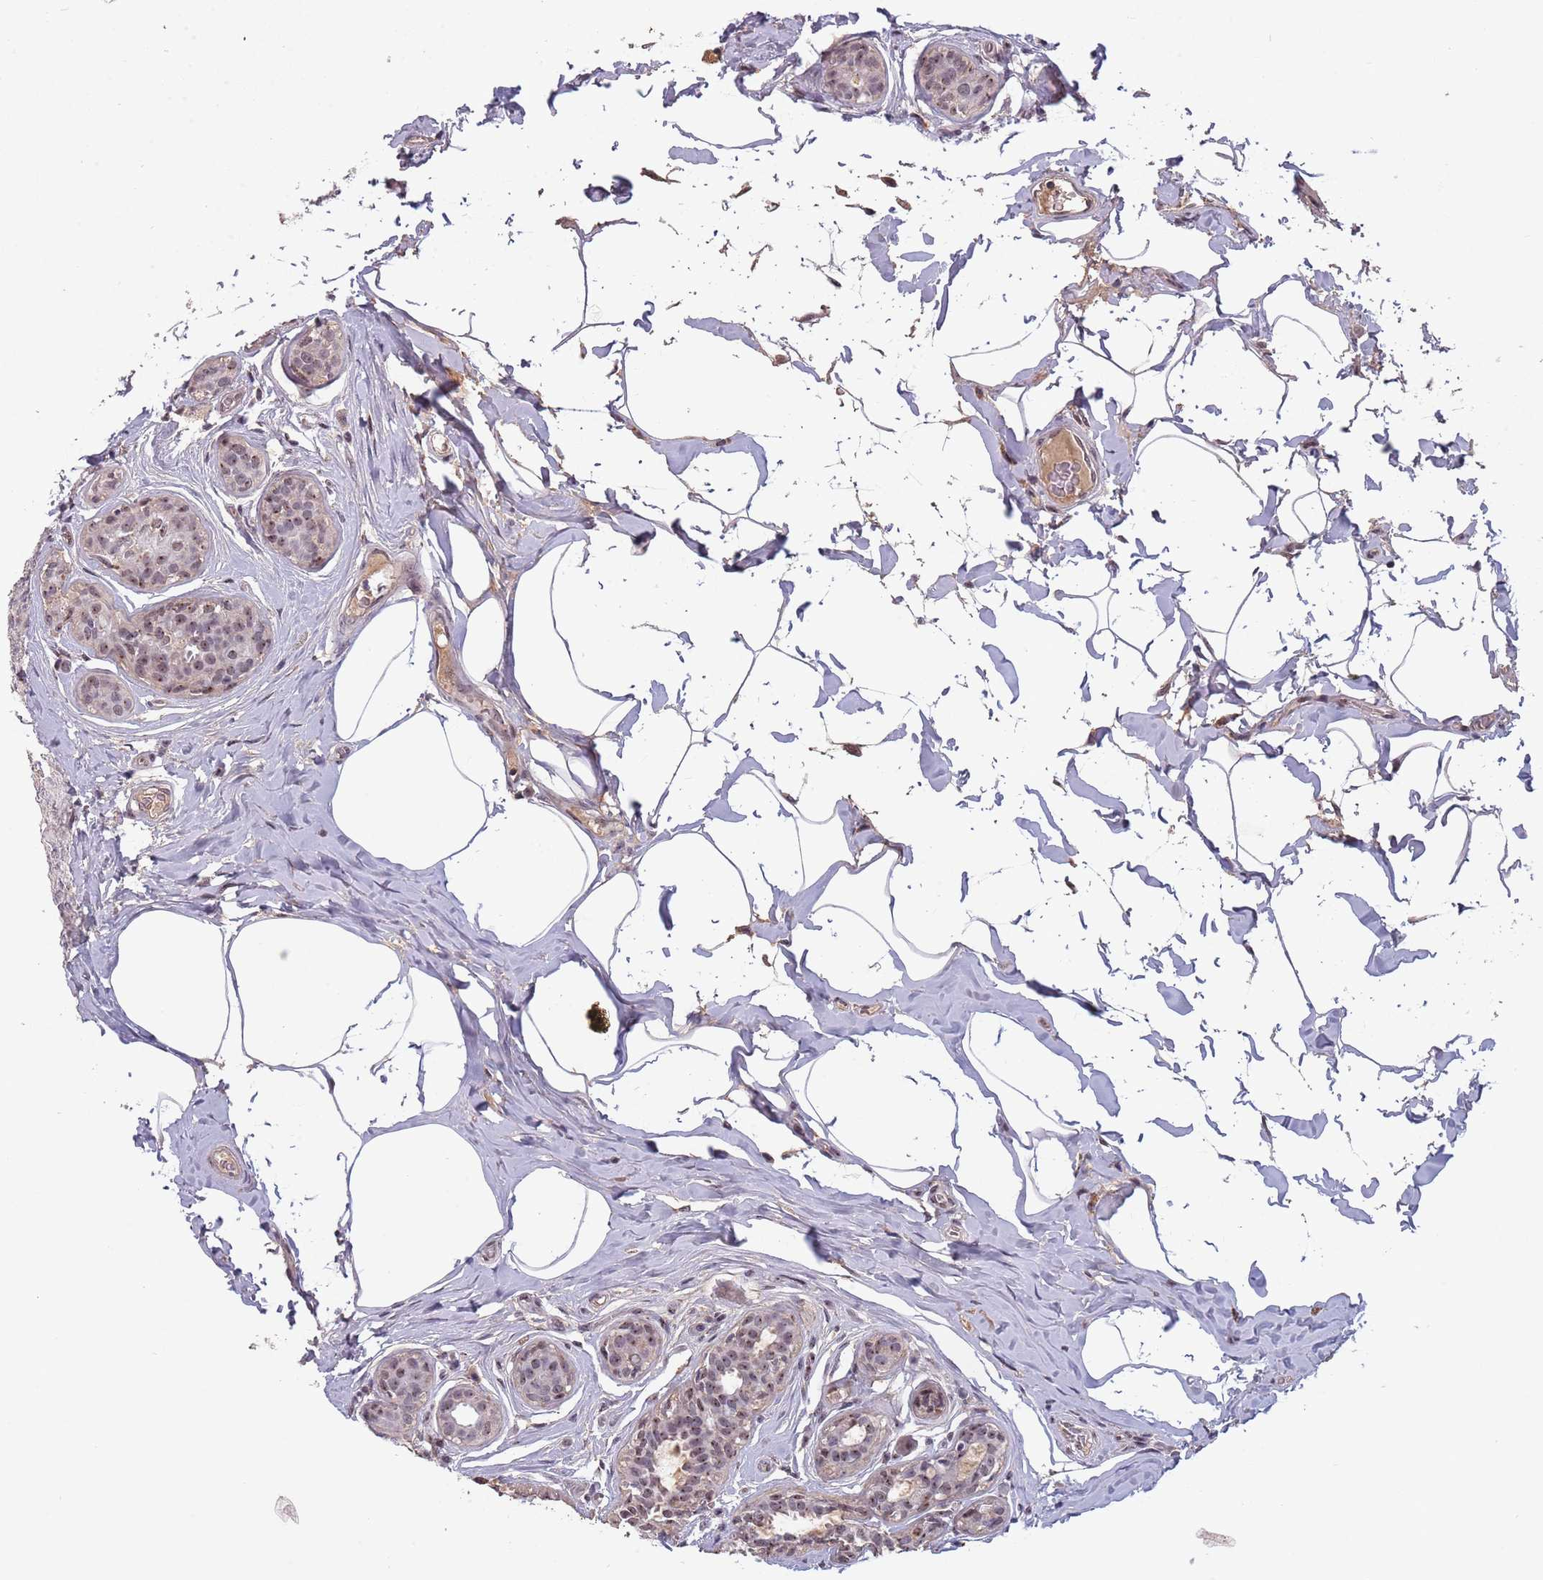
{"staining": {"intensity": "weak", "quantity": ">75%", "location": "nuclear"}, "tissue": "breast cancer", "cell_type": "Tumor cells", "image_type": "cancer", "snomed": [{"axis": "morphology", "description": "Duct carcinoma"}, {"axis": "topography", "description": "Breast"}], "caption": "An IHC micrograph of neoplastic tissue is shown. Protein staining in brown shows weak nuclear positivity in breast cancer (invasive ductal carcinoma) within tumor cells.", "gene": "CIZ1", "patient": {"sex": "female", "age": 55}}